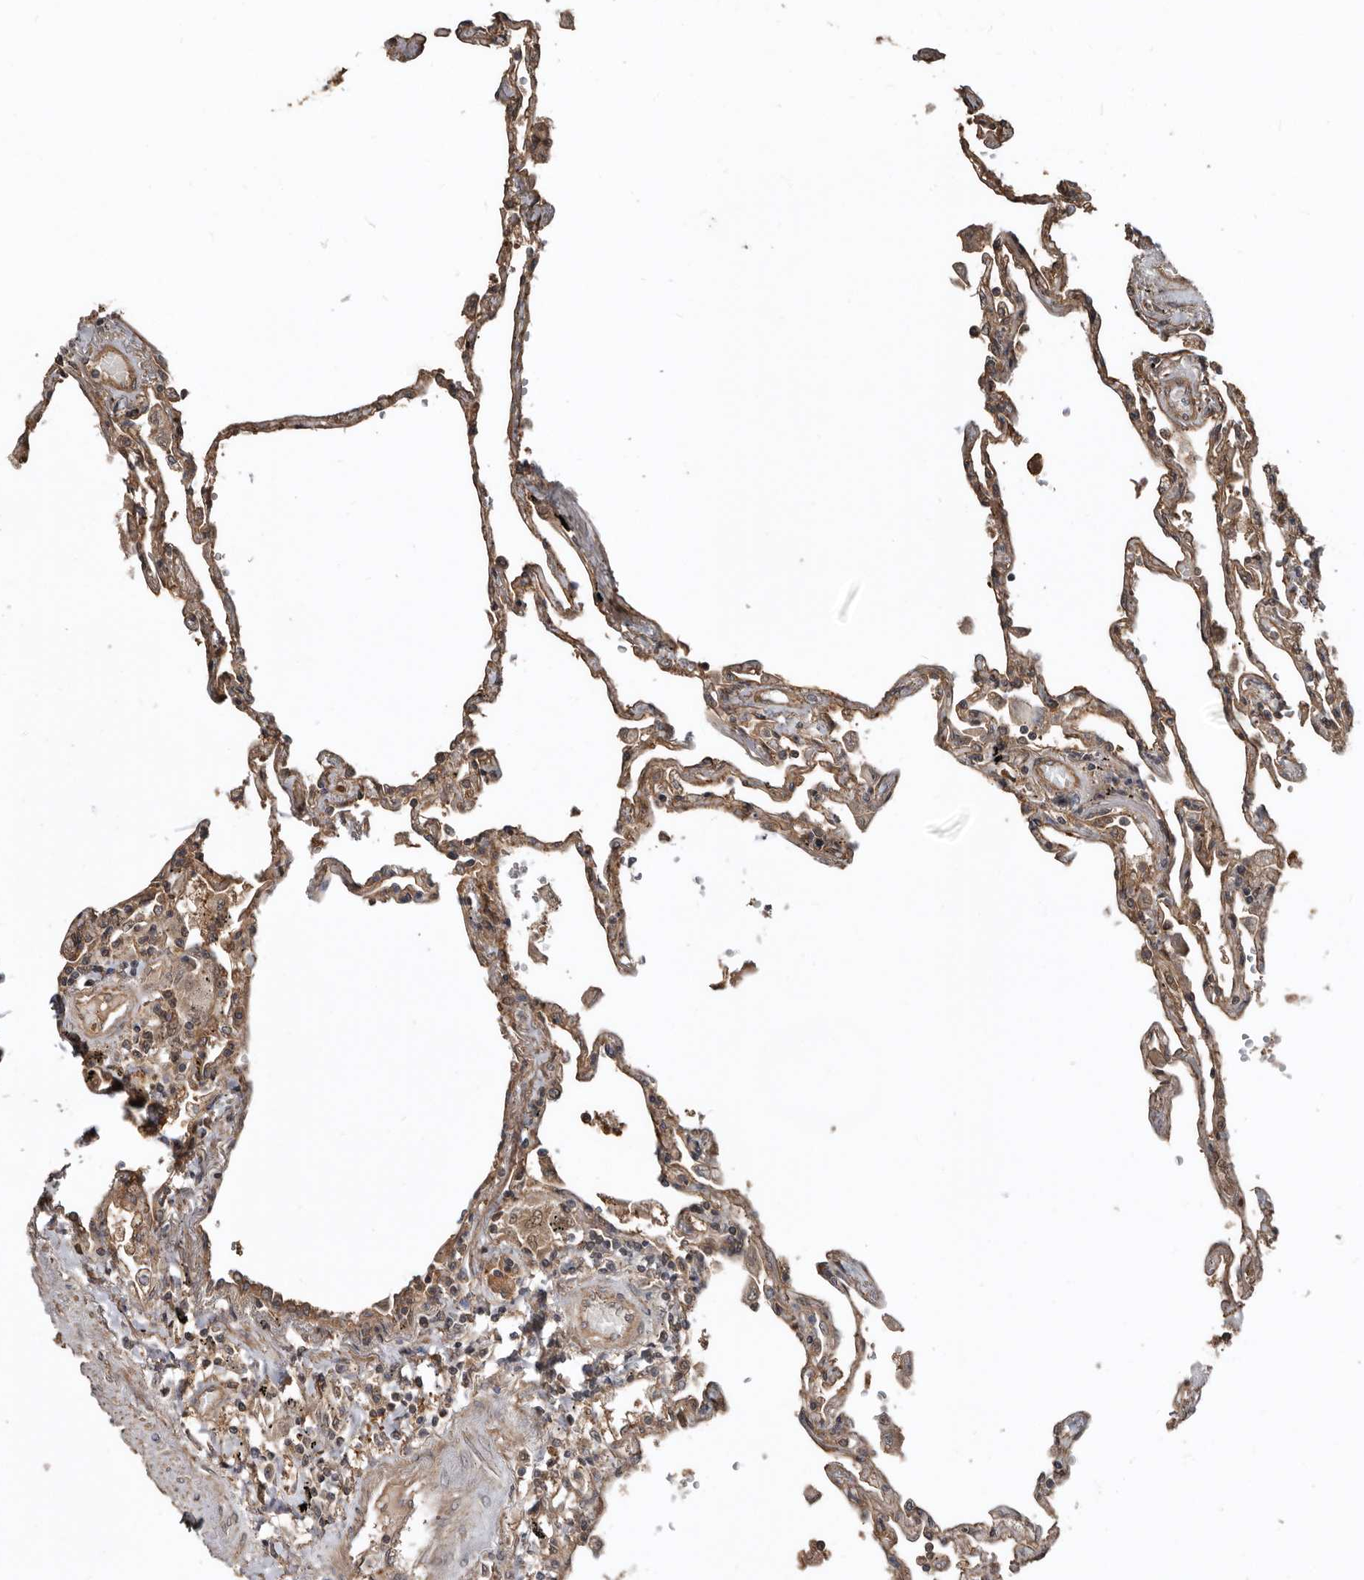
{"staining": {"intensity": "moderate", "quantity": "25%-75%", "location": "cytoplasmic/membranous"}, "tissue": "lung", "cell_type": "Alveolar cells", "image_type": "normal", "snomed": [{"axis": "morphology", "description": "Normal tissue, NOS"}, {"axis": "topography", "description": "Lung"}], "caption": "Benign lung shows moderate cytoplasmic/membranous positivity in about 25%-75% of alveolar cells, visualized by immunohistochemistry.", "gene": "EXOC3L1", "patient": {"sex": "female", "age": 67}}